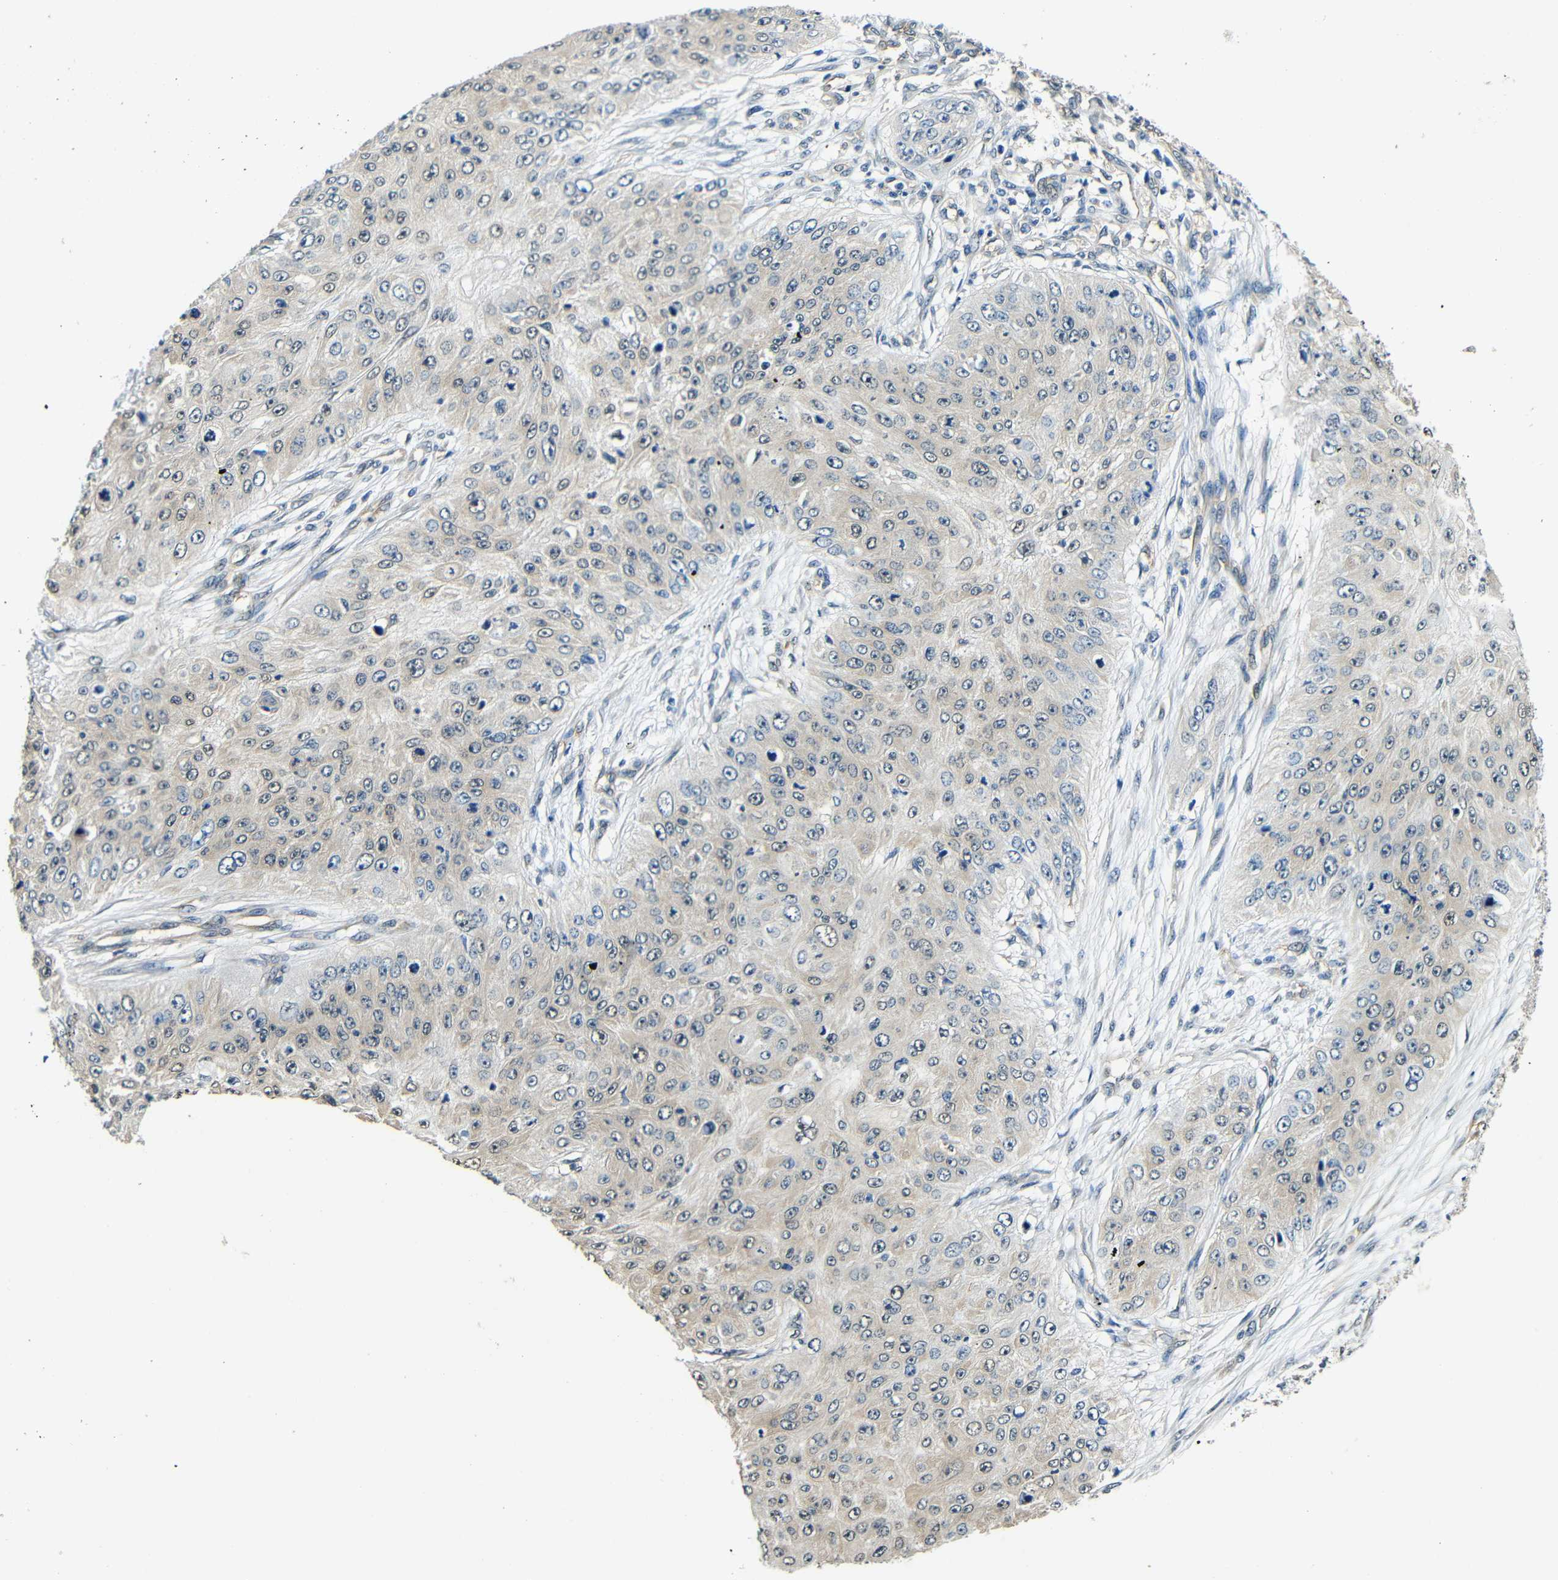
{"staining": {"intensity": "weak", "quantity": ">75%", "location": "cytoplasmic/membranous"}, "tissue": "skin cancer", "cell_type": "Tumor cells", "image_type": "cancer", "snomed": [{"axis": "morphology", "description": "Squamous cell carcinoma, NOS"}, {"axis": "topography", "description": "Skin"}], "caption": "The immunohistochemical stain highlights weak cytoplasmic/membranous expression in tumor cells of skin squamous cell carcinoma tissue.", "gene": "ADAP1", "patient": {"sex": "female", "age": 80}}